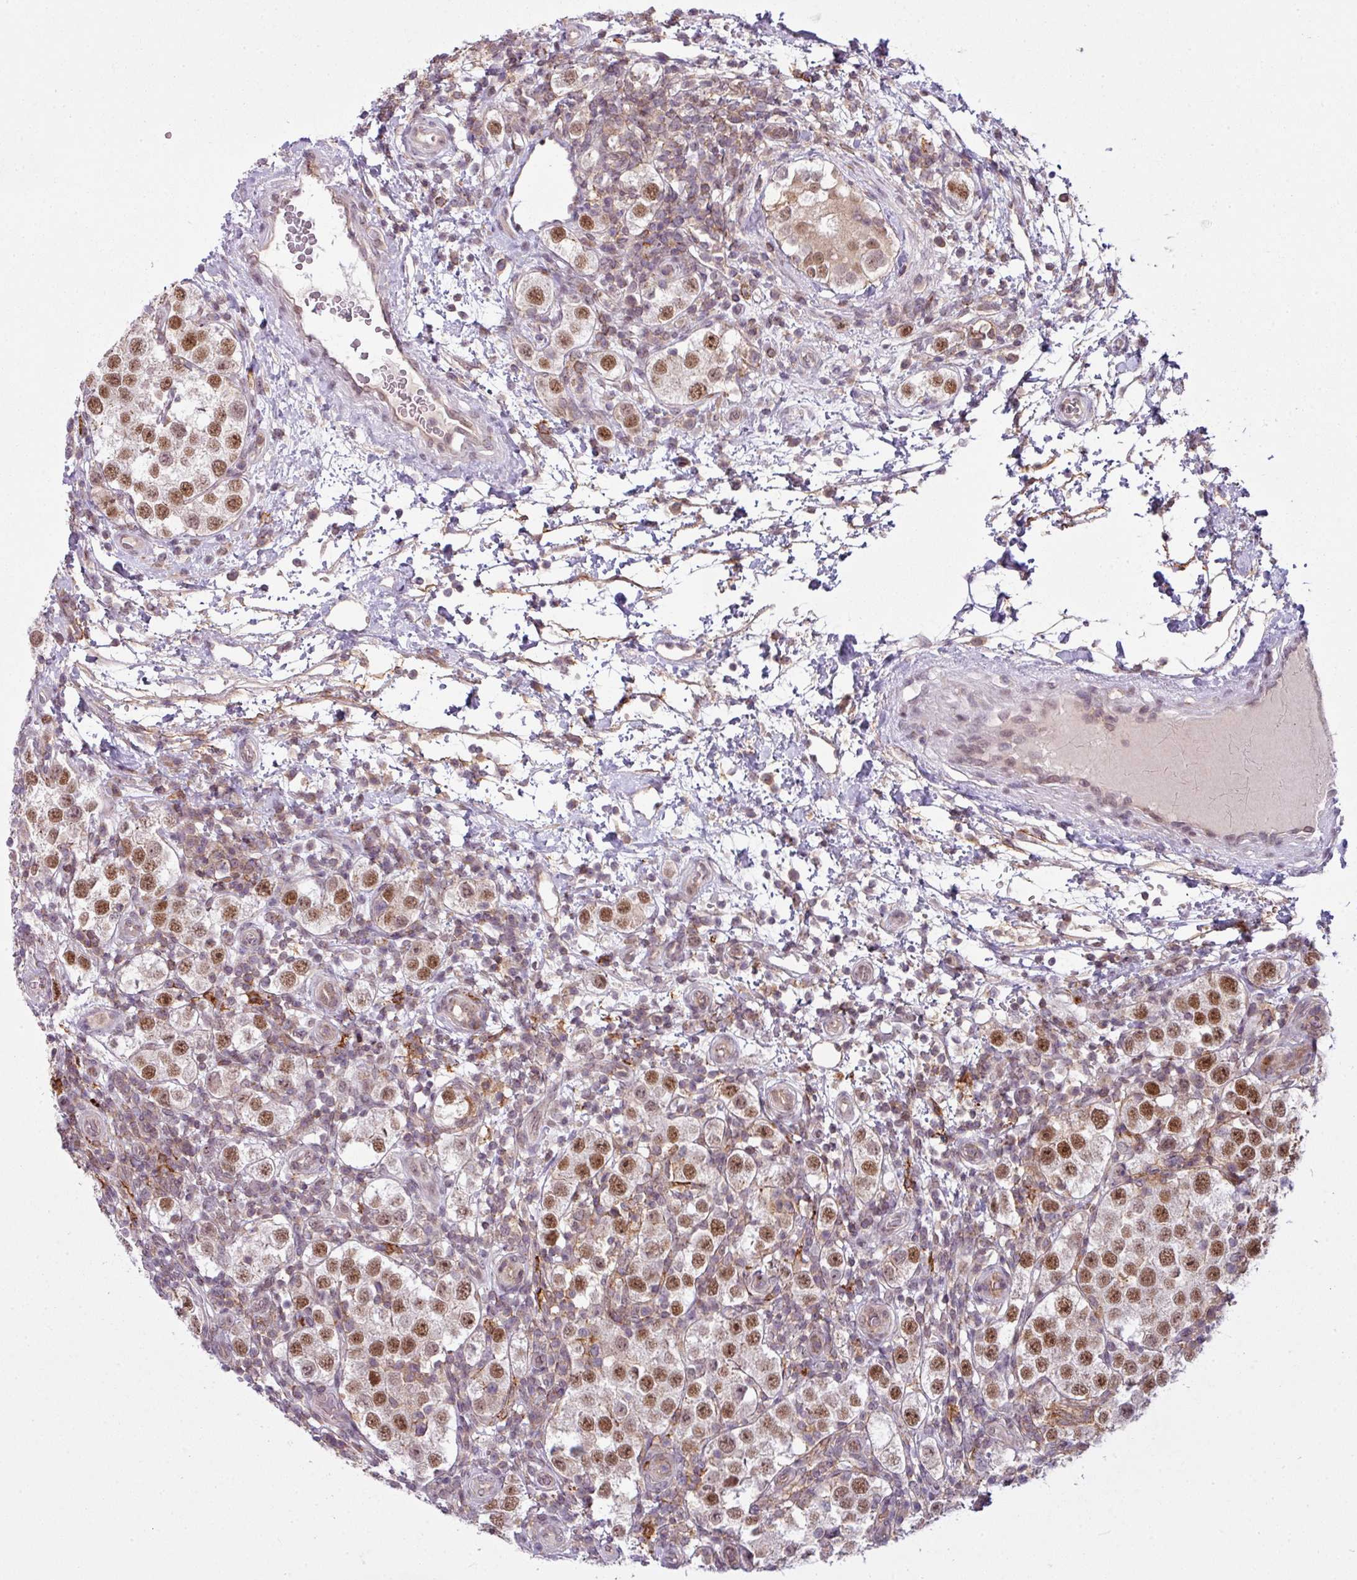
{"staining": {"intensity": "moderate", "quantity": ">75%", "location": "nuclear"}, "tissue": "testis cancer", "cell_type": "Tumor cells", "image_type": "cancer", "snomed": [{"axis": "morphology", "description": "Seminoma, NOS"}, {"axis": "topography", "description": "Testis"}], "caption": "Moderate nuclear protein positivity is seen in approximately >75% of tumor cells in testis seminoma. The protein of interest is stained brown, and the nuclei are stained in blue (DAB (3,3'-diaminobenzidine) IHC with brightfield microscopy, high magnification).", "gene": "ZC2HC1C", "patient": {"sex": "male", "age": 37}}